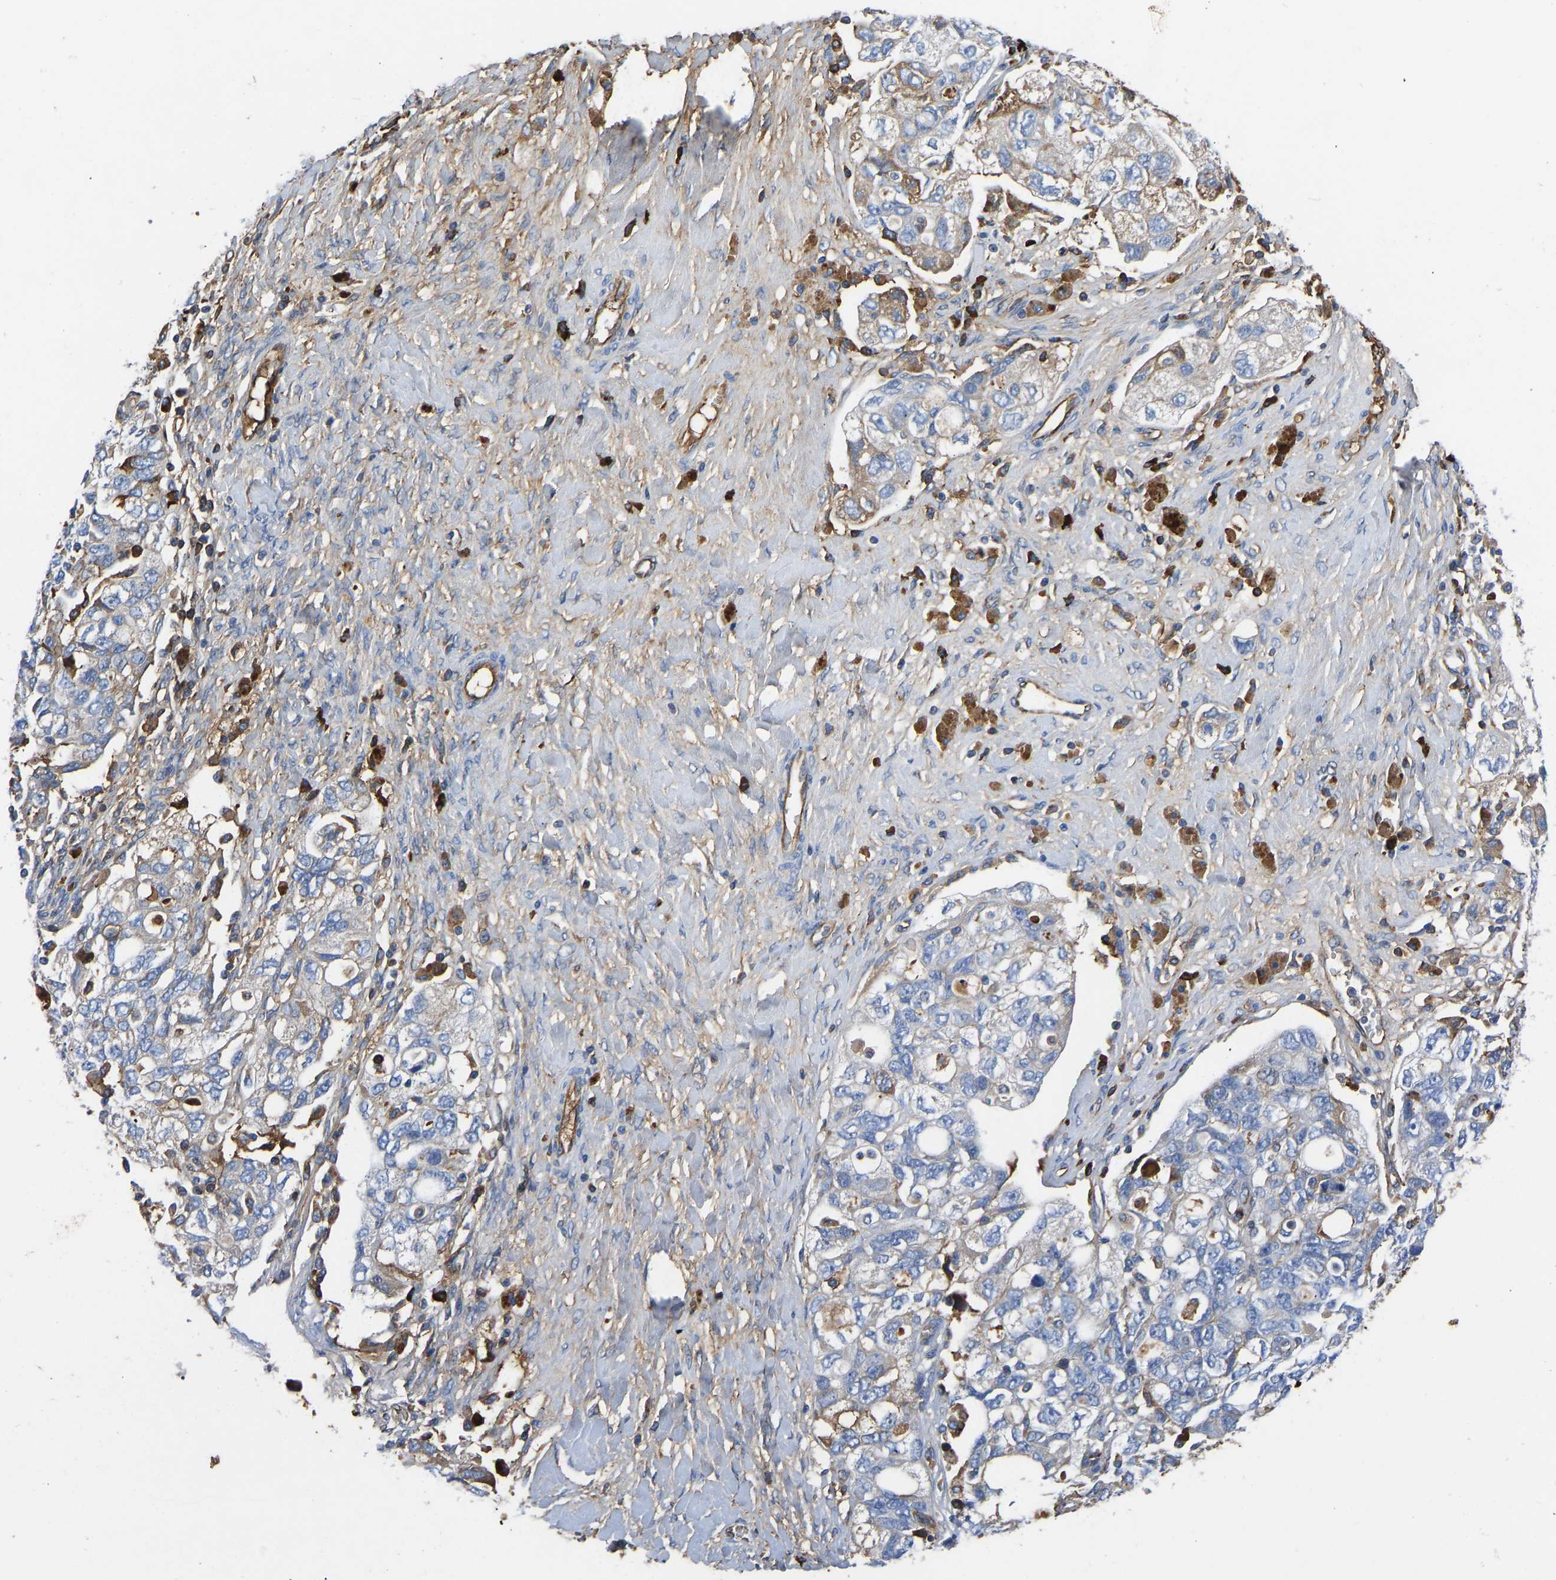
{"staining": {"intensity": "weak", "quantity": "<25%", "location": "cytoplasmic/membranous"}, "tissue": "ovarian cancer", "cell_type": "Tumor cells", "image_type": "cancer", "snomed": [{"axis": "morphology", "description": "Carcinoma, NOS"}, {"axis": "morphology", "description": "Cystadenocarcinoma, serous, NOS"}, {"axis": "topography", "description": "Ovary"}], "caption": "DAB (3,3'-diaminobenzidine) immunohistochemical staining of human ovarian serous cystadenocarcinoma shows no significant positivity in tumor cells.", "gene": "HSPG2", "patient": {"sex": "female", "age": 69}}